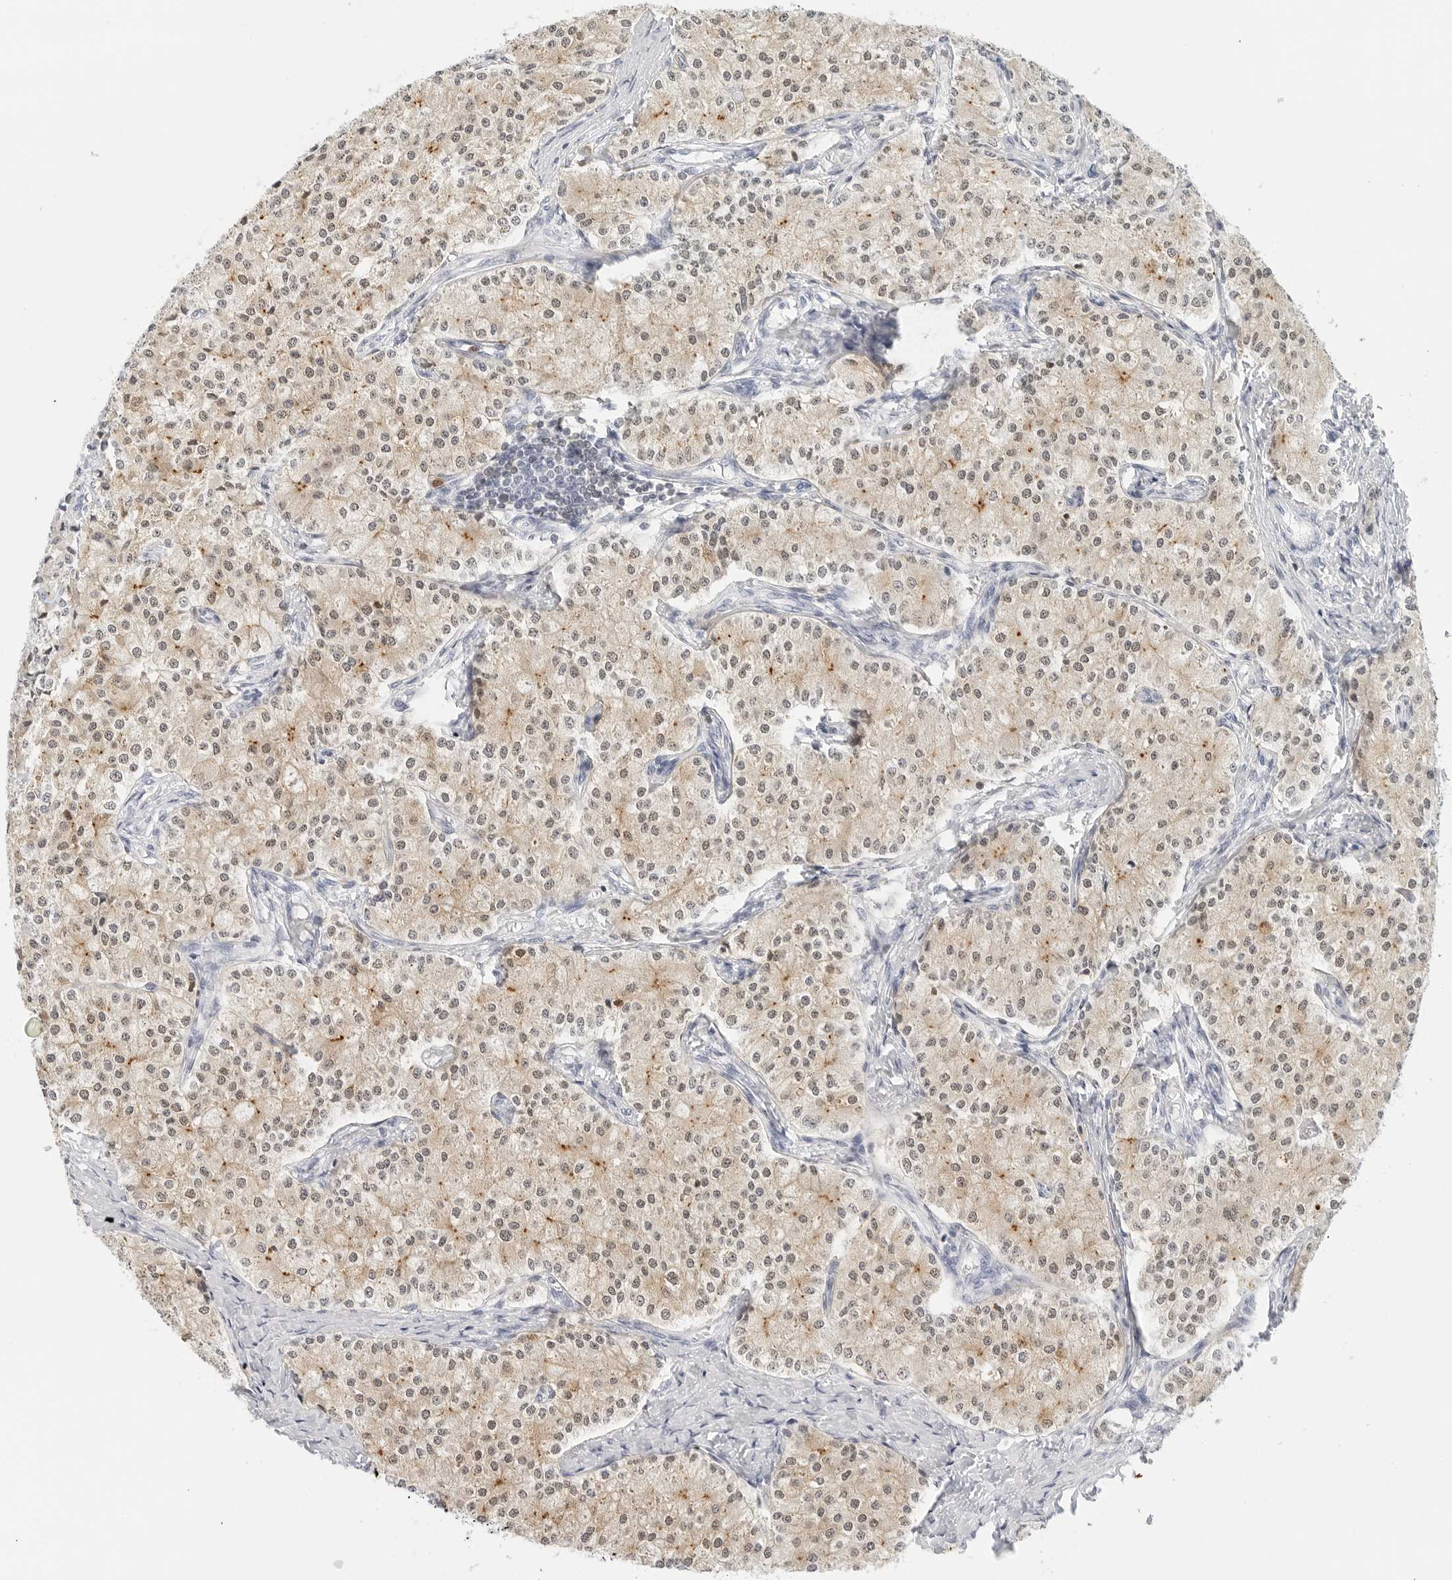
{"staining": {"intensity": "weak", "quantity": "25%-75%", "location": "cytoplasmic/membranous"}, "tissue": "carcinoid", "cell_type": "Tumor cells", "image_type": "cancer", "snomed": [{"axis": "morphology", "description": "Carcinoid, malignant, NOS"}, {"axis": "topography", "description": "Colon"}], "caption": "Approximately 25%-75% of tumor cells in human carcinoid reveal weak cytoplasmic/membranous protein positivity as visualized by brown immunohistochemical staining.", "gene": "SLC9A3R1", "patient": {"sex": "female", "age": 52}}